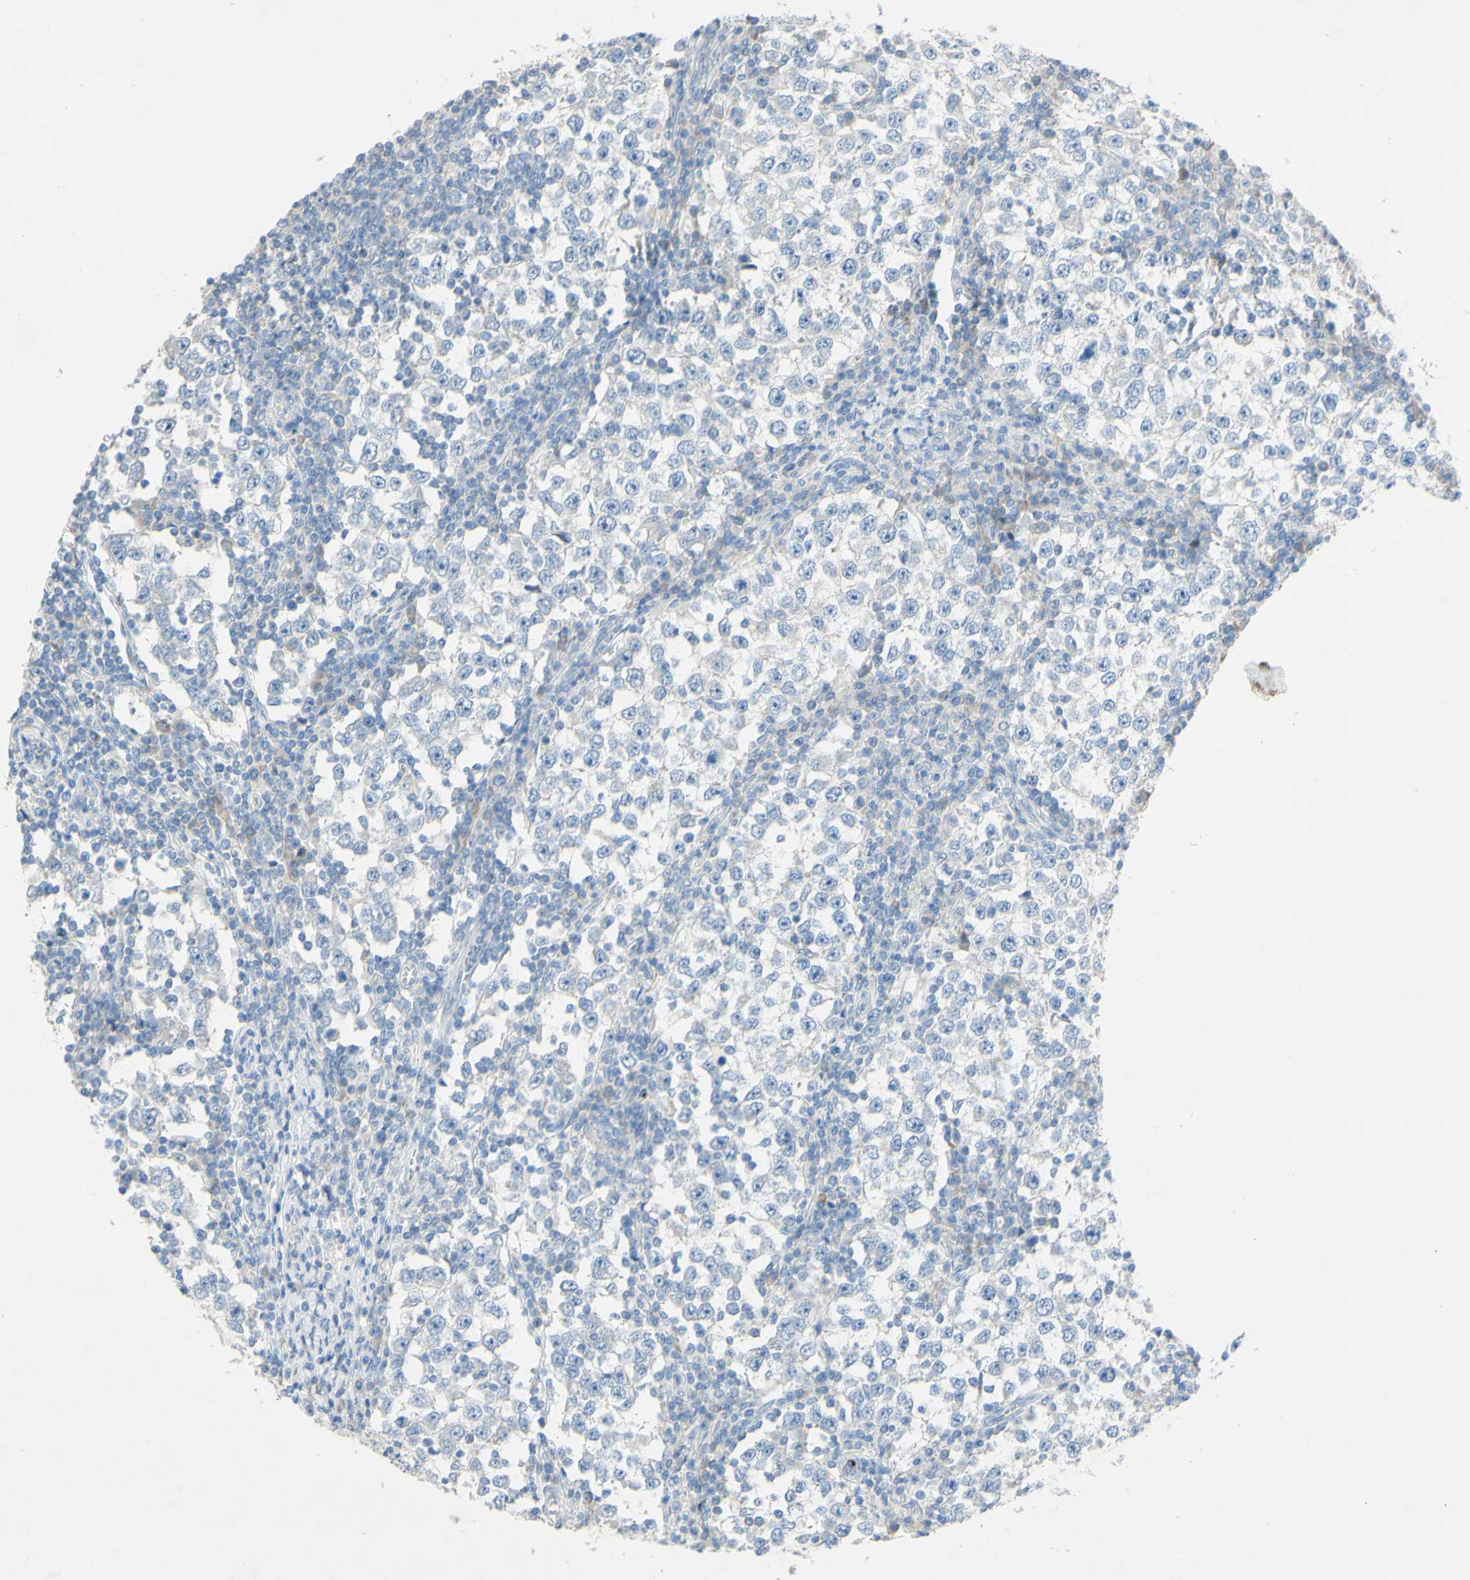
{"staining": {"intensity": "negative", "quantity": "none", "location": "none"}, "tissue": "testis cancer", "cell_type": "Tumor cells", "image_type": "cancer", "snomed": [{"axis": "morphology", "description": "Seminoma, NOS"}, {"axis": "topography", "description": "Testis"}], "caption": "Human testis seminoma stained for a protein using immunohistochemistry reveals no staining in tumor cells.", "gene": "ACADL", "patient": {"sex": "male", "age": 65}}